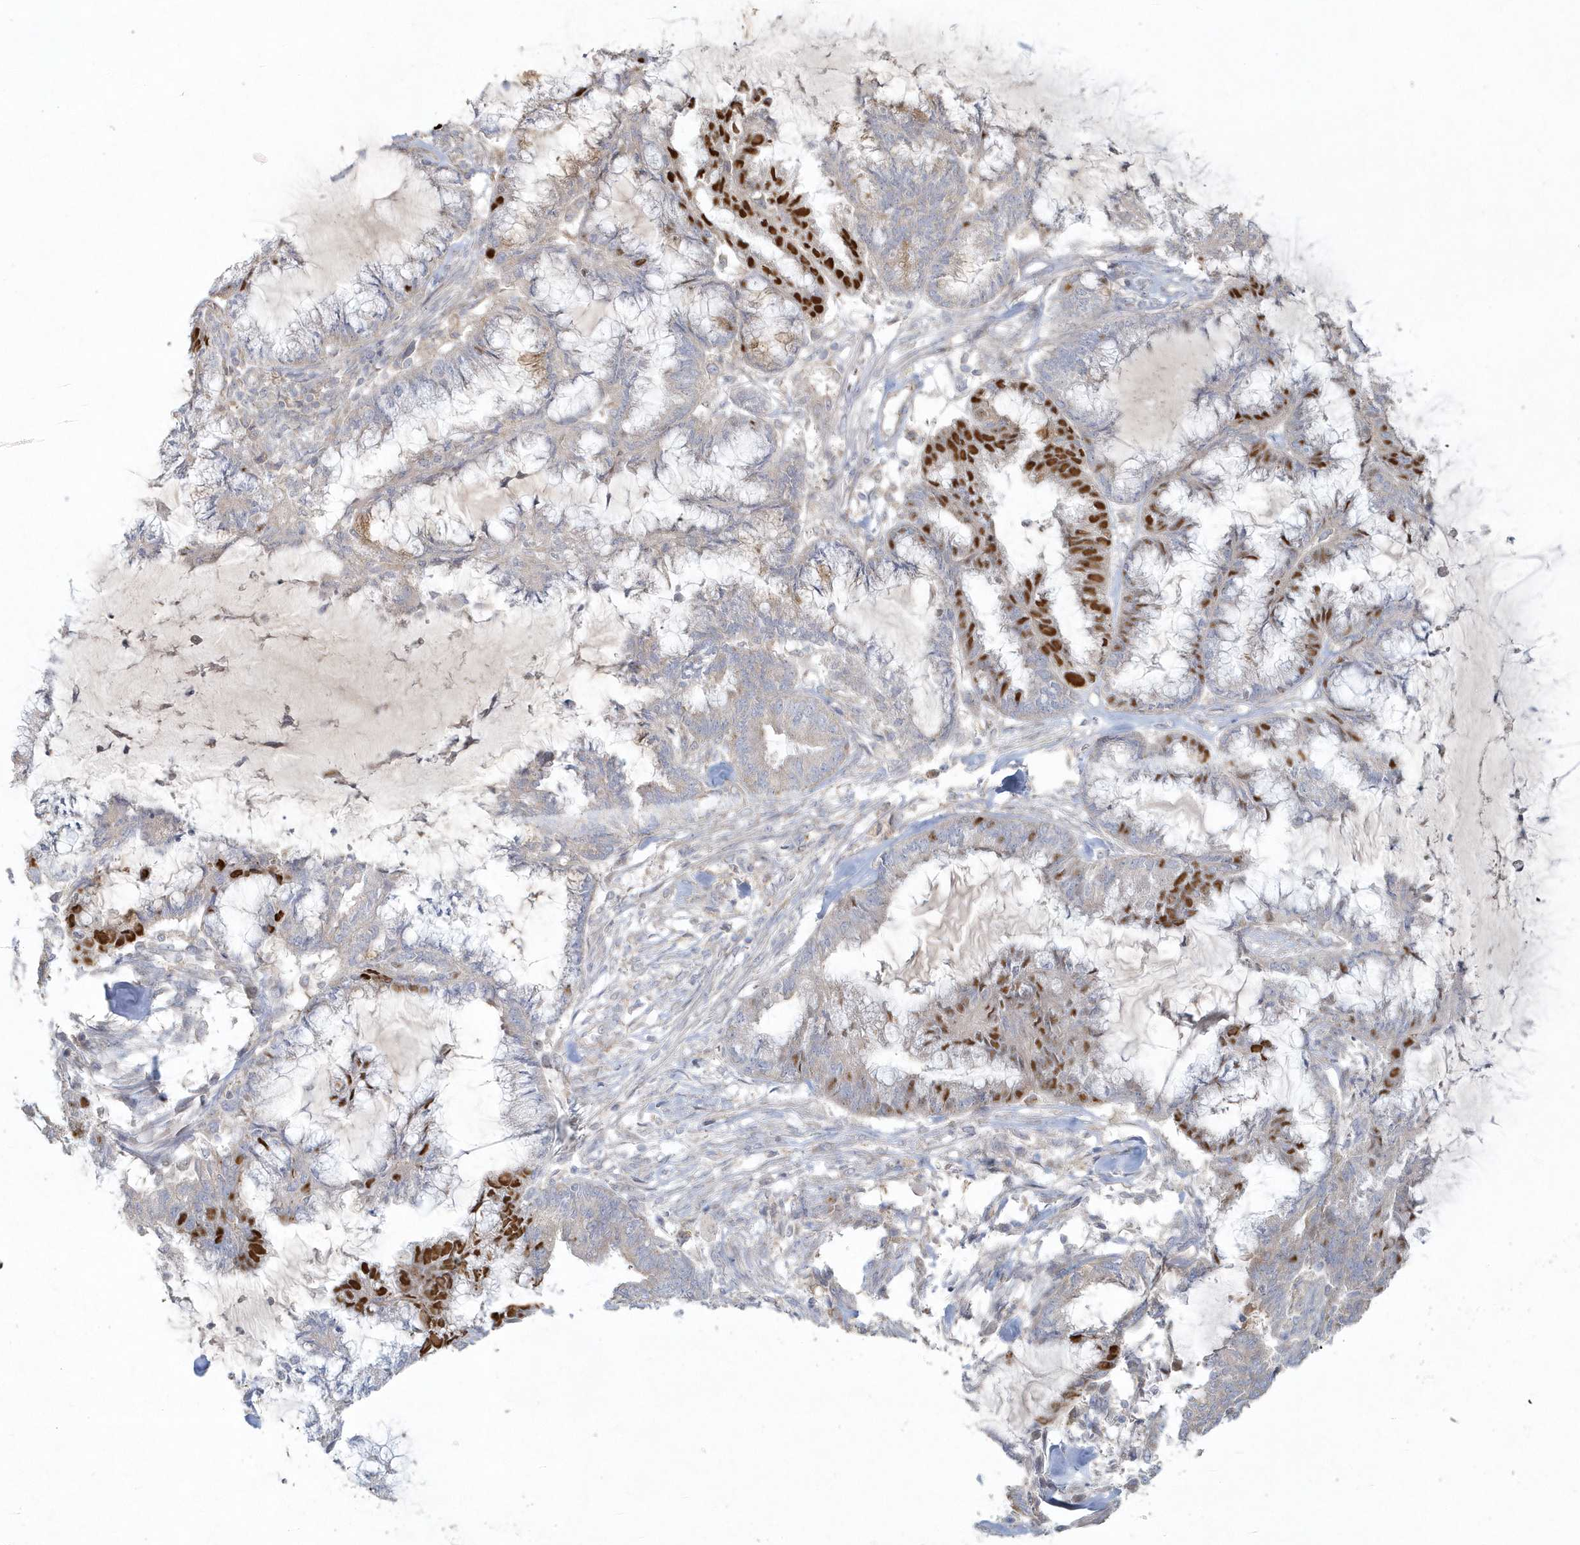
{"staining": {"intensity": "negative", "quantity": "none", "location": "none"}, "tissue": "endometrial cancer", "cell_type": "Tumor cells", "image_type": "cancer", "snomed": [{"axis": "morphology", "description": "Adenocarcinoma, NOS"}, {"axis": "topography", "description": "Endometrium"}], "caption": "This image is of endometrial adenocarcinoma stained with immunohistochemistry (IHC) to label a protein in brown with the nuclei are counter-stained blue. There is no expression in tumor cells.", "gene": "BLTP3A", "patient": {"sex": "female", "age": 86}}